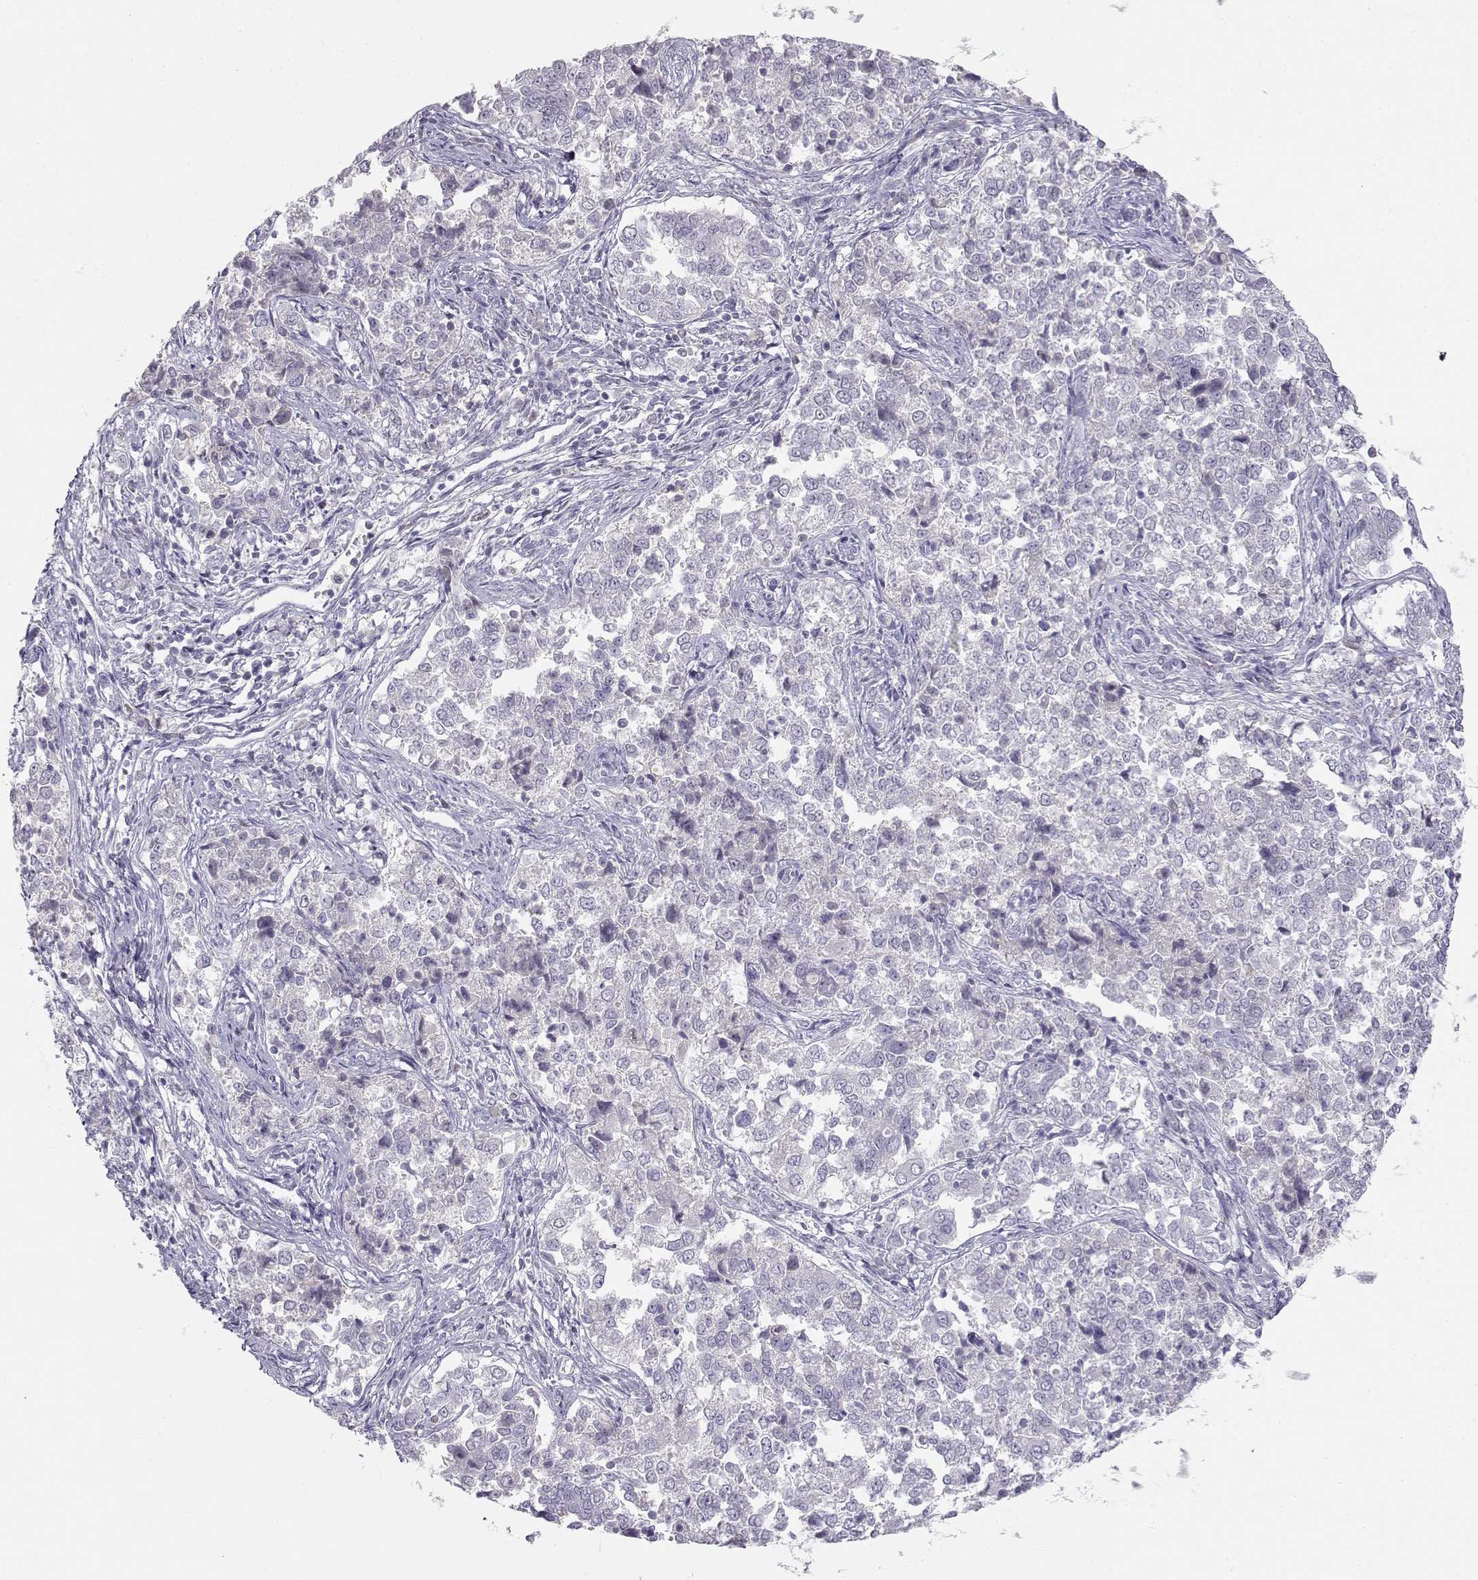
{"staining": {"intensity": "negative", "quantity": "none", "location": "none"}, "tissue": "endometrial cancer", "cell_type": "Tumor cells", "image_type": "cancer", "snomed": [{"axis": "morphology", "description": "Adenocarcinoma, NOS"}, {"axis": "topography", "description": "Endometrium"}], "caption": "Endometrial cancer stained for a protein using IHC shows no expression tumor cells.", "gene": "OPN5", "patient": {"sex": "female", "age": 43}}